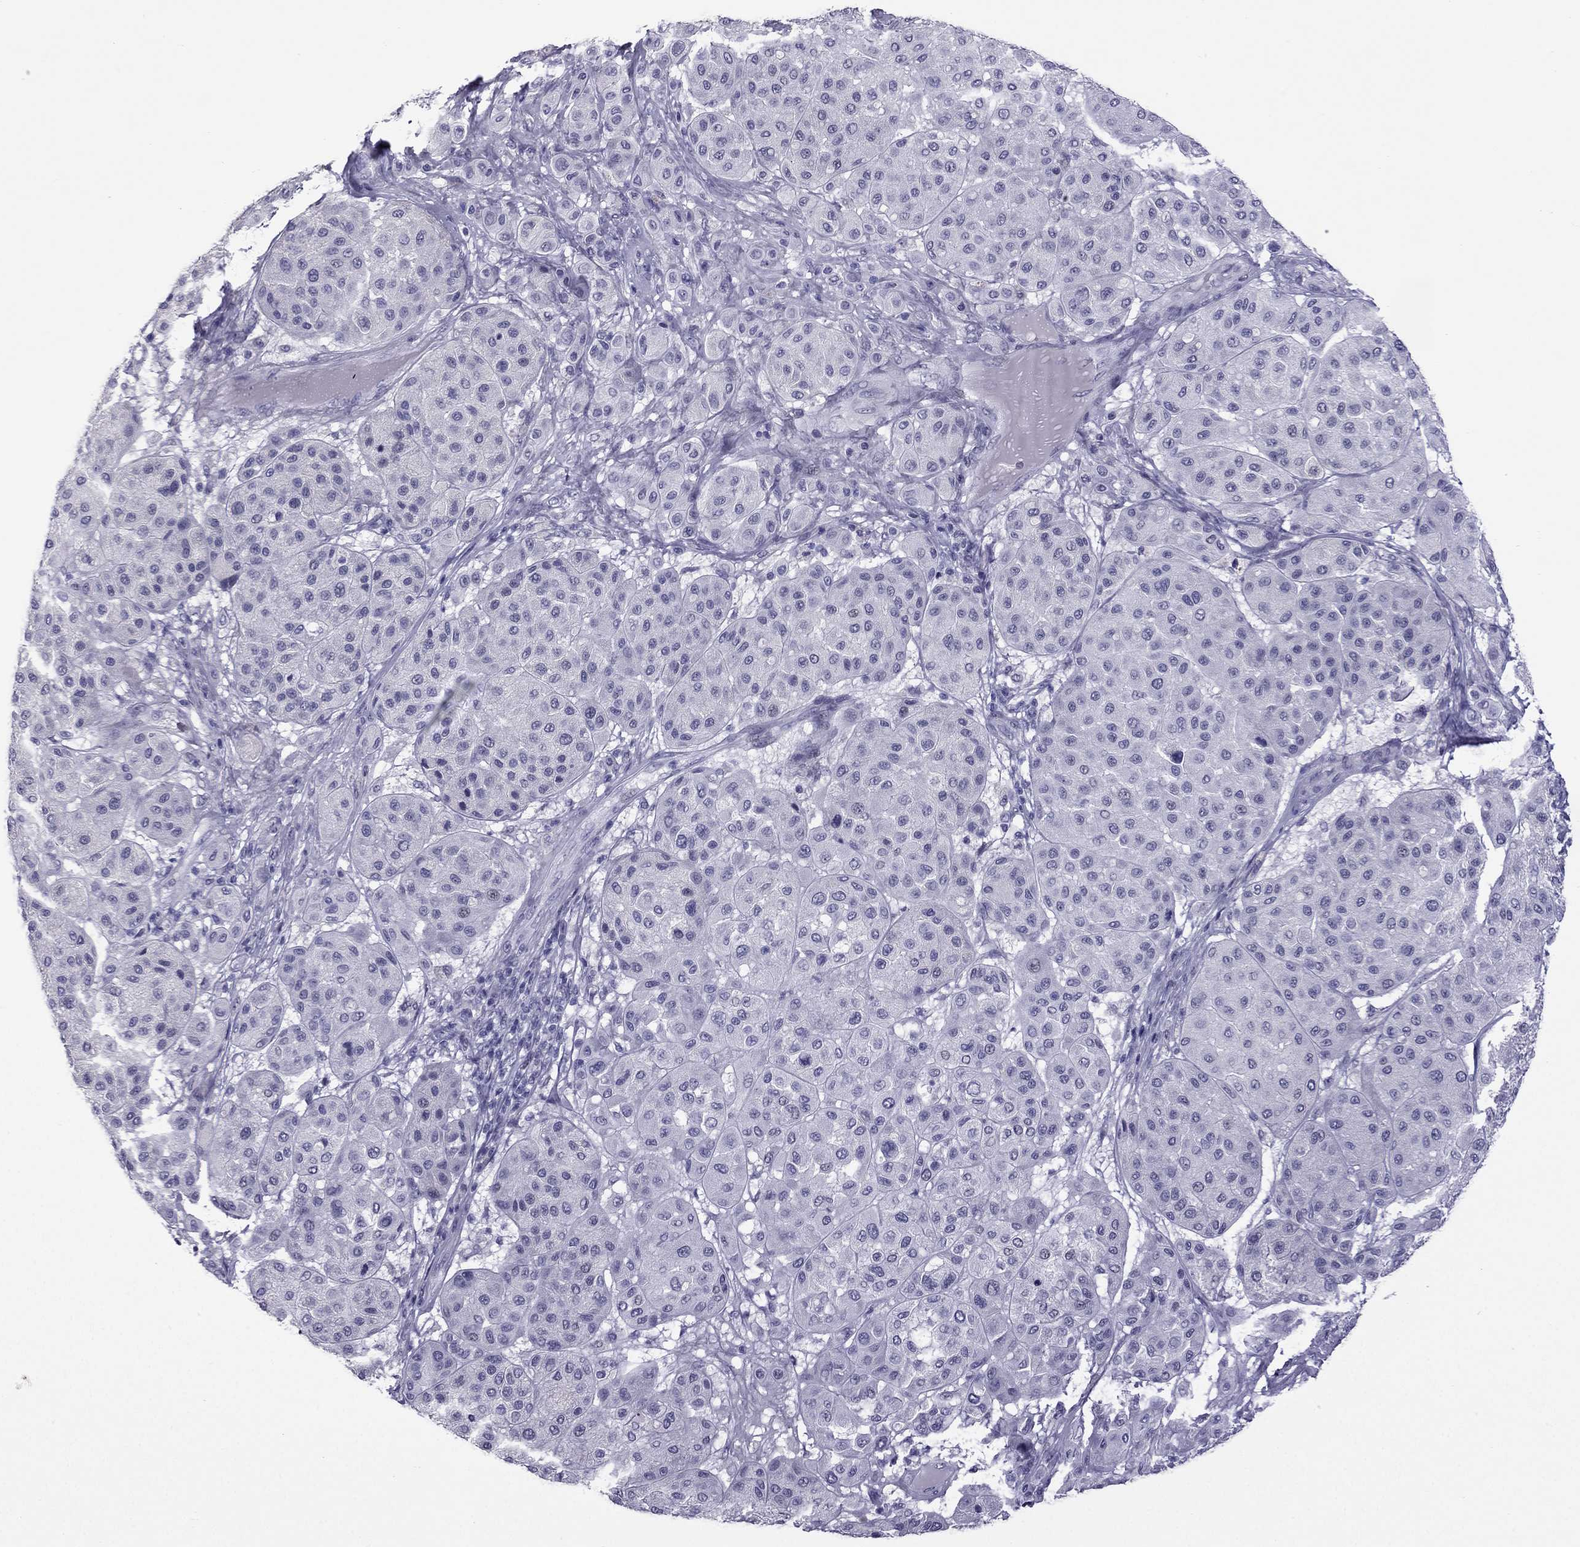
{"staining": {"intensity": "negative", "quantity": "none", "location": "none"}, "tissue": "melanoma", "cell_type": "Tumor cells", "image_type": "cancer", "snomed": [{"axis": "morphology", "description": "Malignant melanoma, Metastatic site"}, {"axis": "topography", "description": "Smooth muscle"}], "caption": "Photomicrograph shows no significant protein staining in tumor cells of malignant melanoma (metastatic site).", "gene": "MYLK3", "patient": {"sex": "male", "age": 41}}